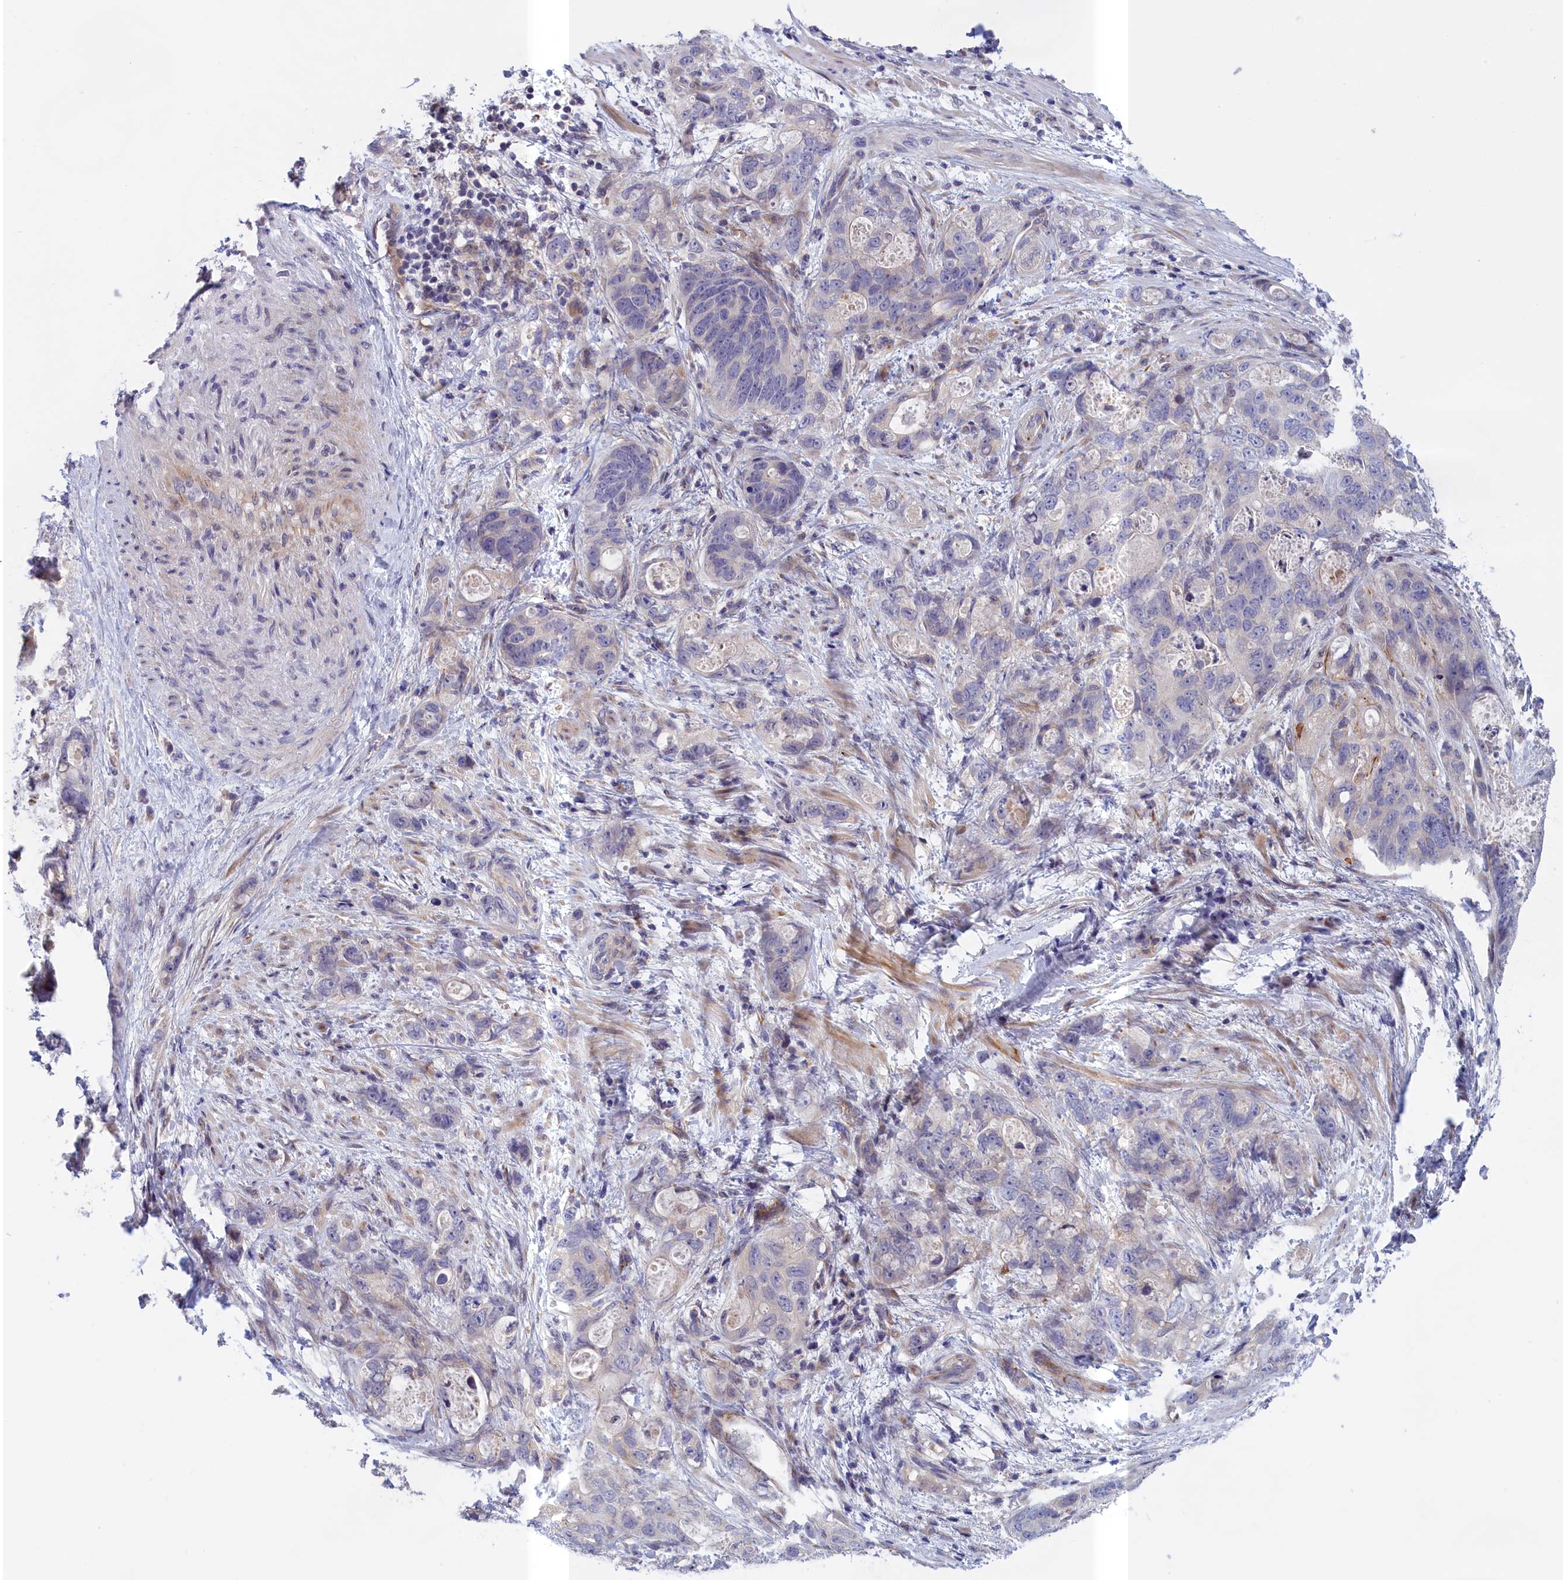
{"staining": {"intensity": "negative", "quantity": "none", "location": "none"}, "tissue": "stomach cancer", "cell_type": "Tumor cells", "image_type": "cancer", "snomed": [{"axis": "morphology", "description": "Normal tissue, NOS"}, {"axis": "morphology", "description": "Adenocarcinoma, NOS"}, {"axis": "topography", "description": "Stomach"}], "caption": "The image shows no staining of tumor cells in stomach adenocarcinoma. (DAB immunohistochemistry, high magnification).", "gene": "IGFALS", "patient": {"sex": "female", "age": 89}}